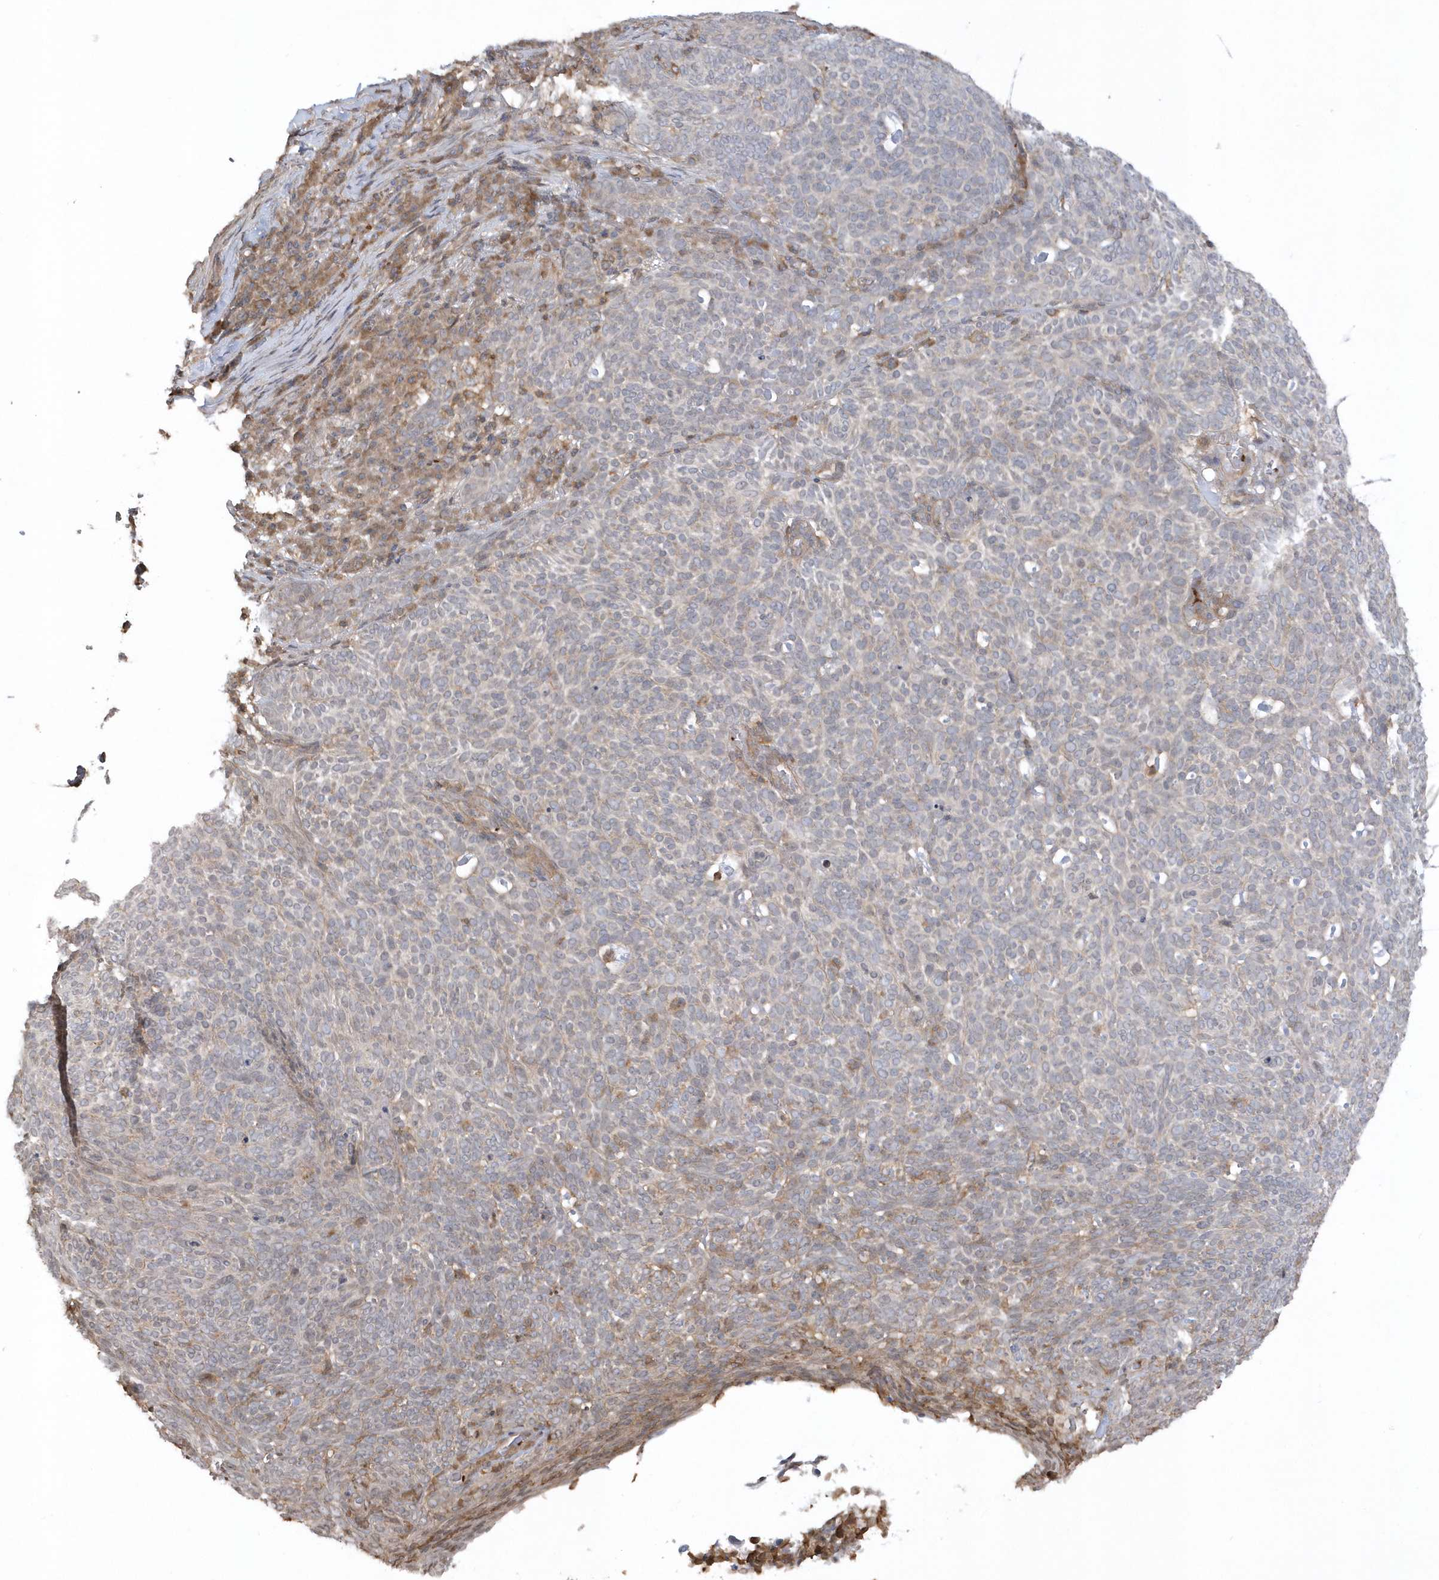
{"staining": {"intensity": "negative", "quantity": "none", "location": "none"}, "tissue": "skin cancer", "cell_type": "Tumor cells", "image_type": "cancer", "snomed": [{"axis": "morphology", "description": "Squamous cell carcinoma, NOS"}, {"axis": "topography", "description": "Skin"}], "caption": "DAB (3,3'-diaminobenzidine) immunohistochemical staining of human squamous cell carcinoma (skin) shows no significant expression in tumor cells.", "gene": "BSN", "patient": {"sex": "female", "age": 90}}